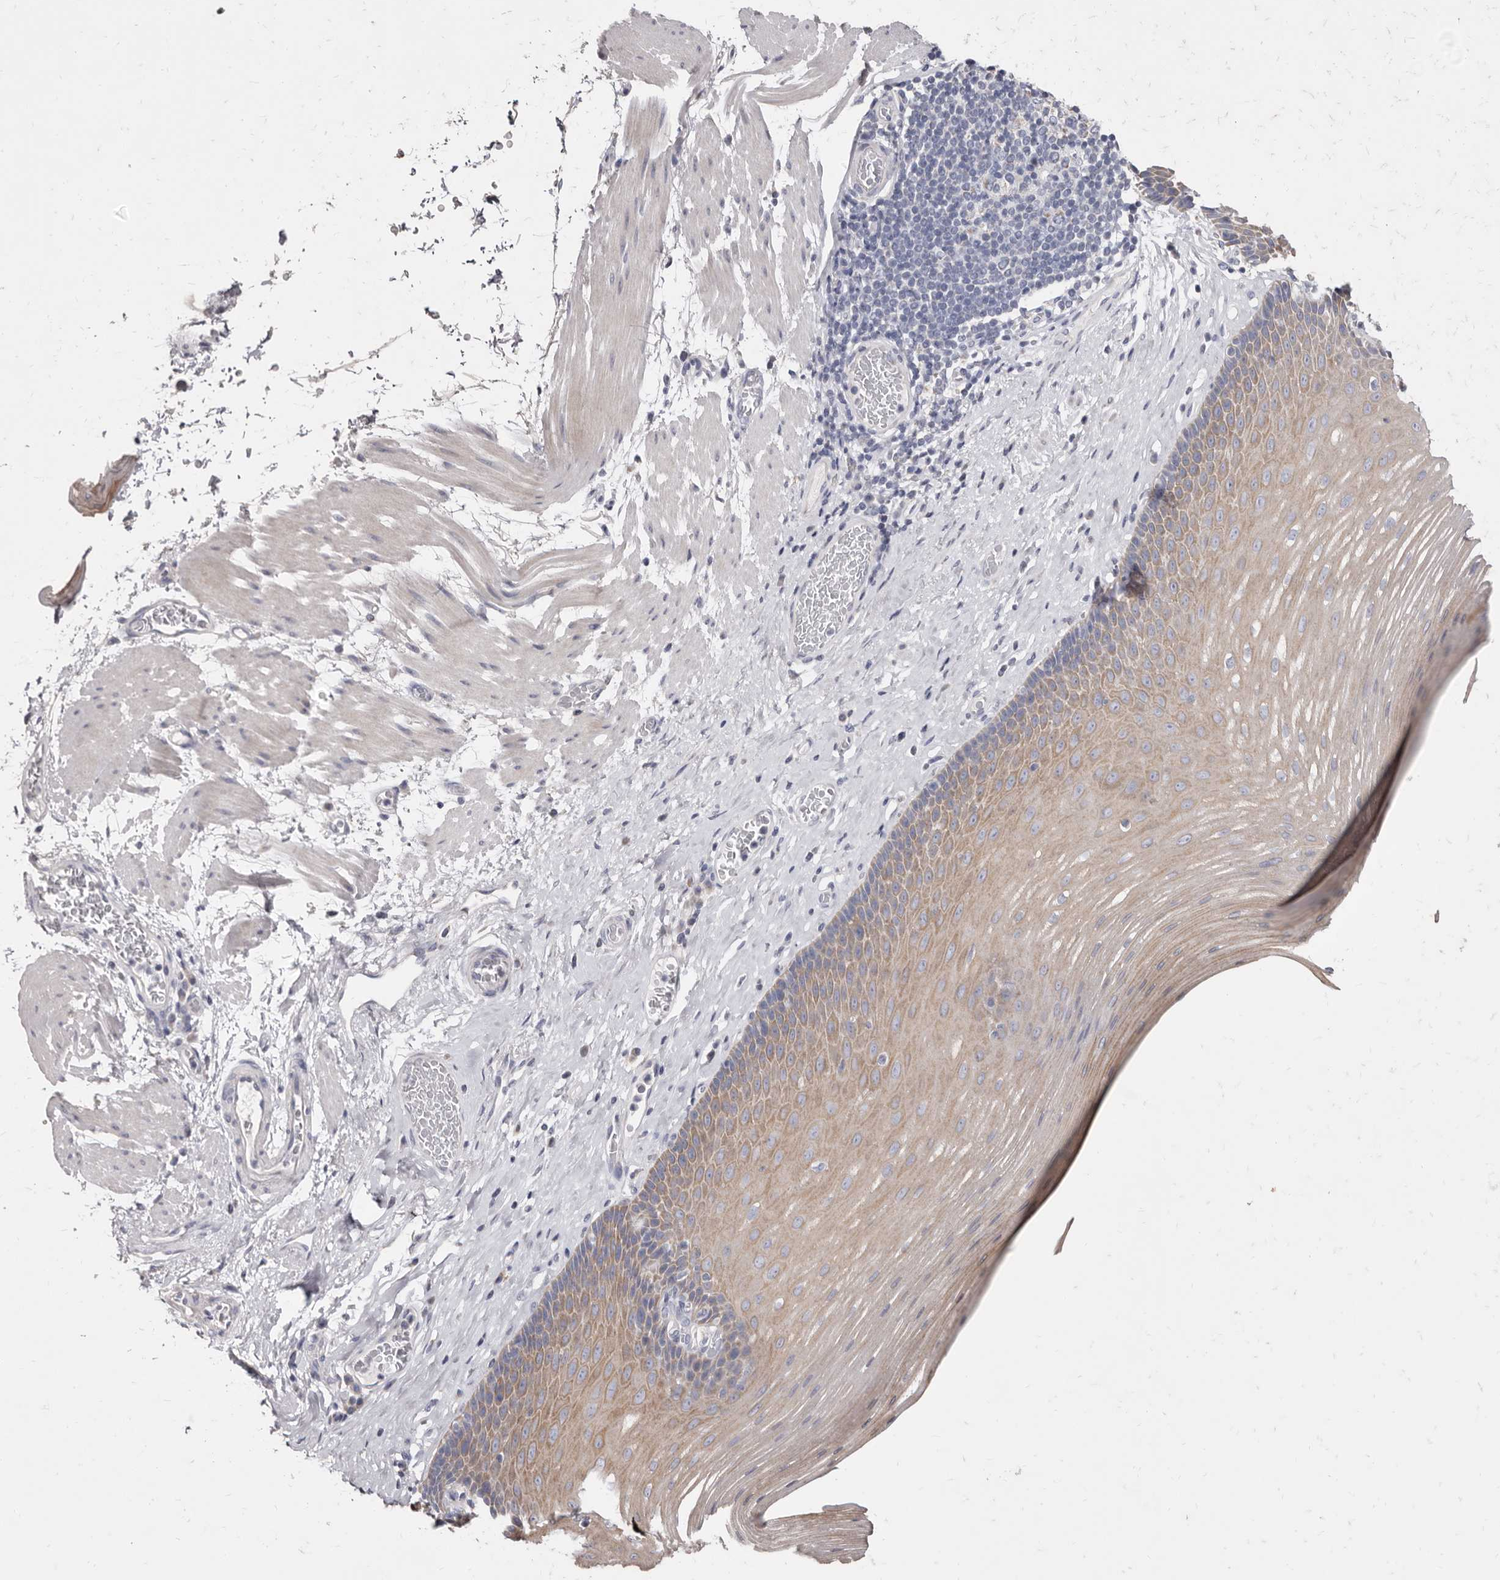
{"staining": {"intensity": "weak", "quantity": "25%-75%", "location": "cytoplasmic/membranous"}, "tissue": "esophagus", "cell_type": "Squamous epithelial cells", "image_type": "normal", "snomed": [{"axis": "morphology", "description": "Normal tissue, NOS"}, {"axis": "topography", "description": "Esophagus"}], "caption": "An IHC photomicrograph of normal tissue is shown. Protein staining in brown highlights weak cytoplasmic/membranous positivity in esophagus within squamous epithelial cells. The staining was performed using DAB (3,3'-diaminobenzidine), with brown indicating positive protein expression. Nuclei are stained blue with hematoxylin.", "gene": "CYP2E1", "patient": {"sex": "male", "age": 62}}